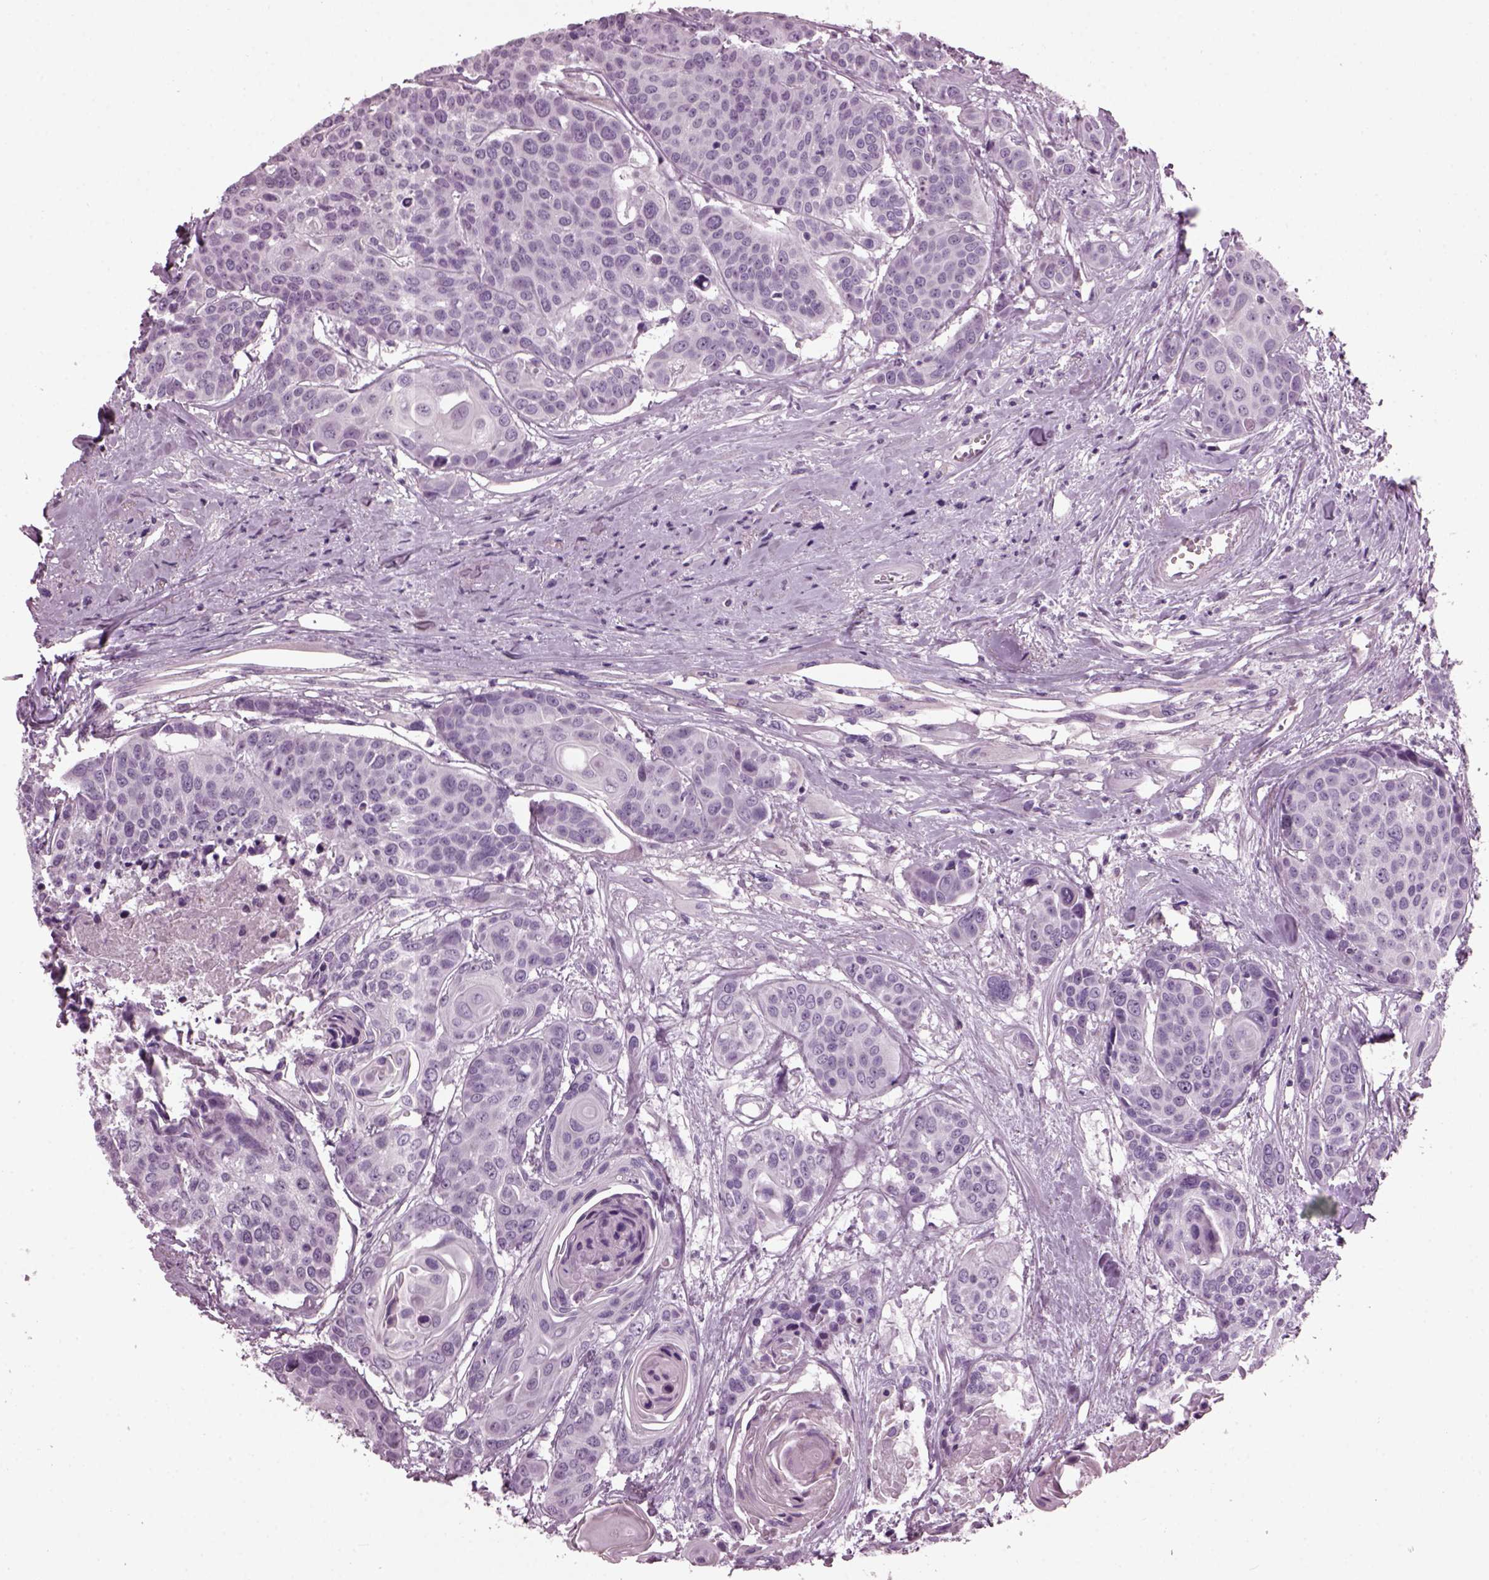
{"staining": {"intensity": "negative", "quantity": "none", "location": "none"}, "tissue": "head and neck cancer", "cell_type": "Tumor cells", "image_type": "cancer", "snomed": [{"axis": "morphology", "description": "Squamous cell carcinoma, NOS"}, {"axis": "topography", "description": "Oral tissue"}, {"axis": "topography", "description": "Head-Neck"}], "caption": "Immunohistochemical staining of human head and neck squamous cell carcinoma shows no significant staining in tumor cells.", "gene": "DPYSL5", "patient": {"sex": "male", "age": 56}}